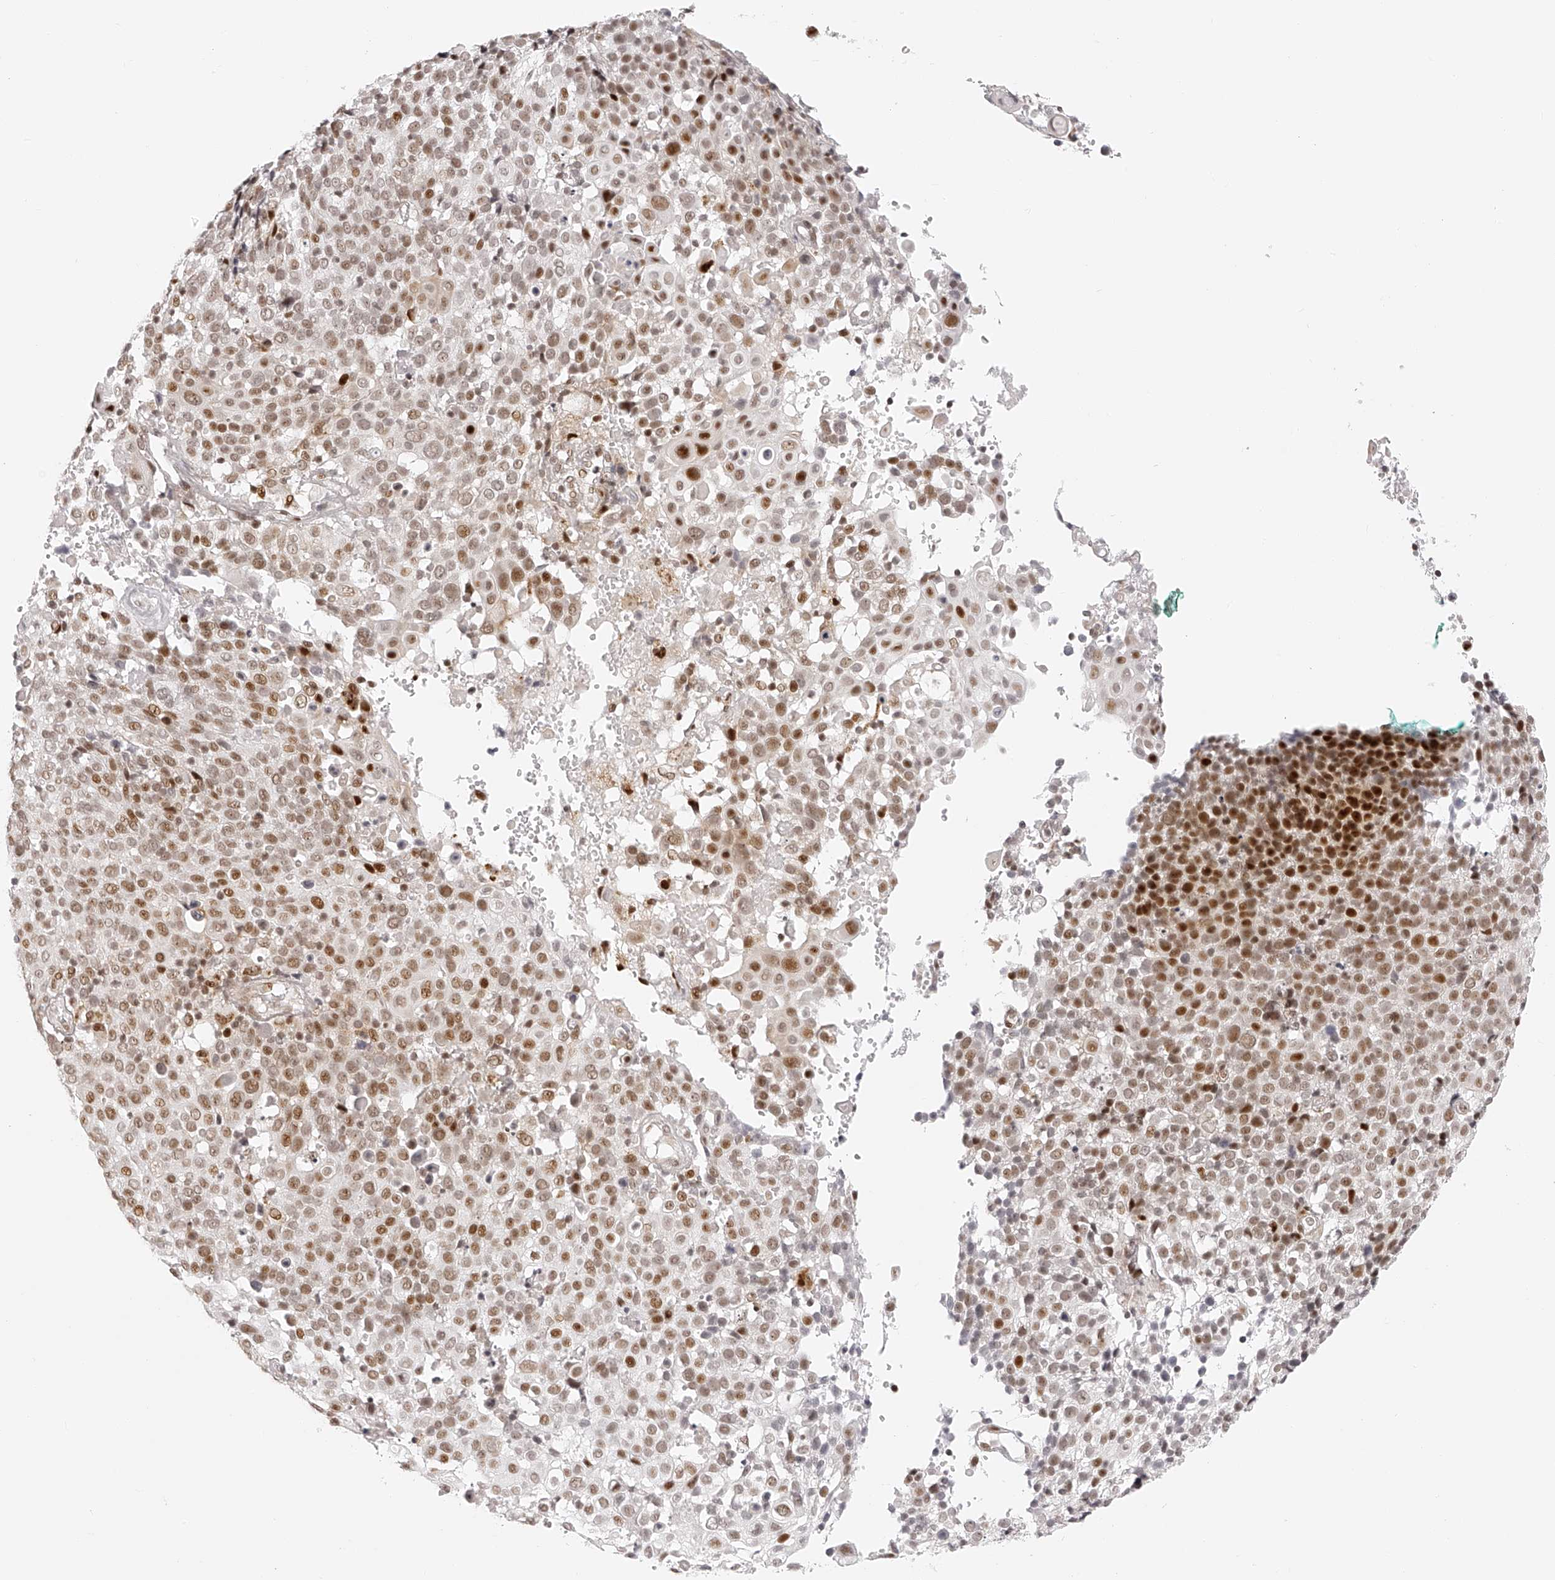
{"staining": {"intensity": "moderate", "quantity": ">75%", "location": "nuclear"}, "tissue": "cervical cancer", "cell_type": "Tumor cells", "image_type": "cancer", "snomed": [{"axis": "morphology", "description": "Squamous cell carcinoma, NOS"}, {"axis": "topography", "description": "Cervix"}], "caption": "Immunohistochemistry (DAB) staining of cervical cancer displays moderate nuclear protein staining in approximately >75% of tumor cells.", "gene": "PLEKHG1", "patient": {"sex": "female", "age": 74}}